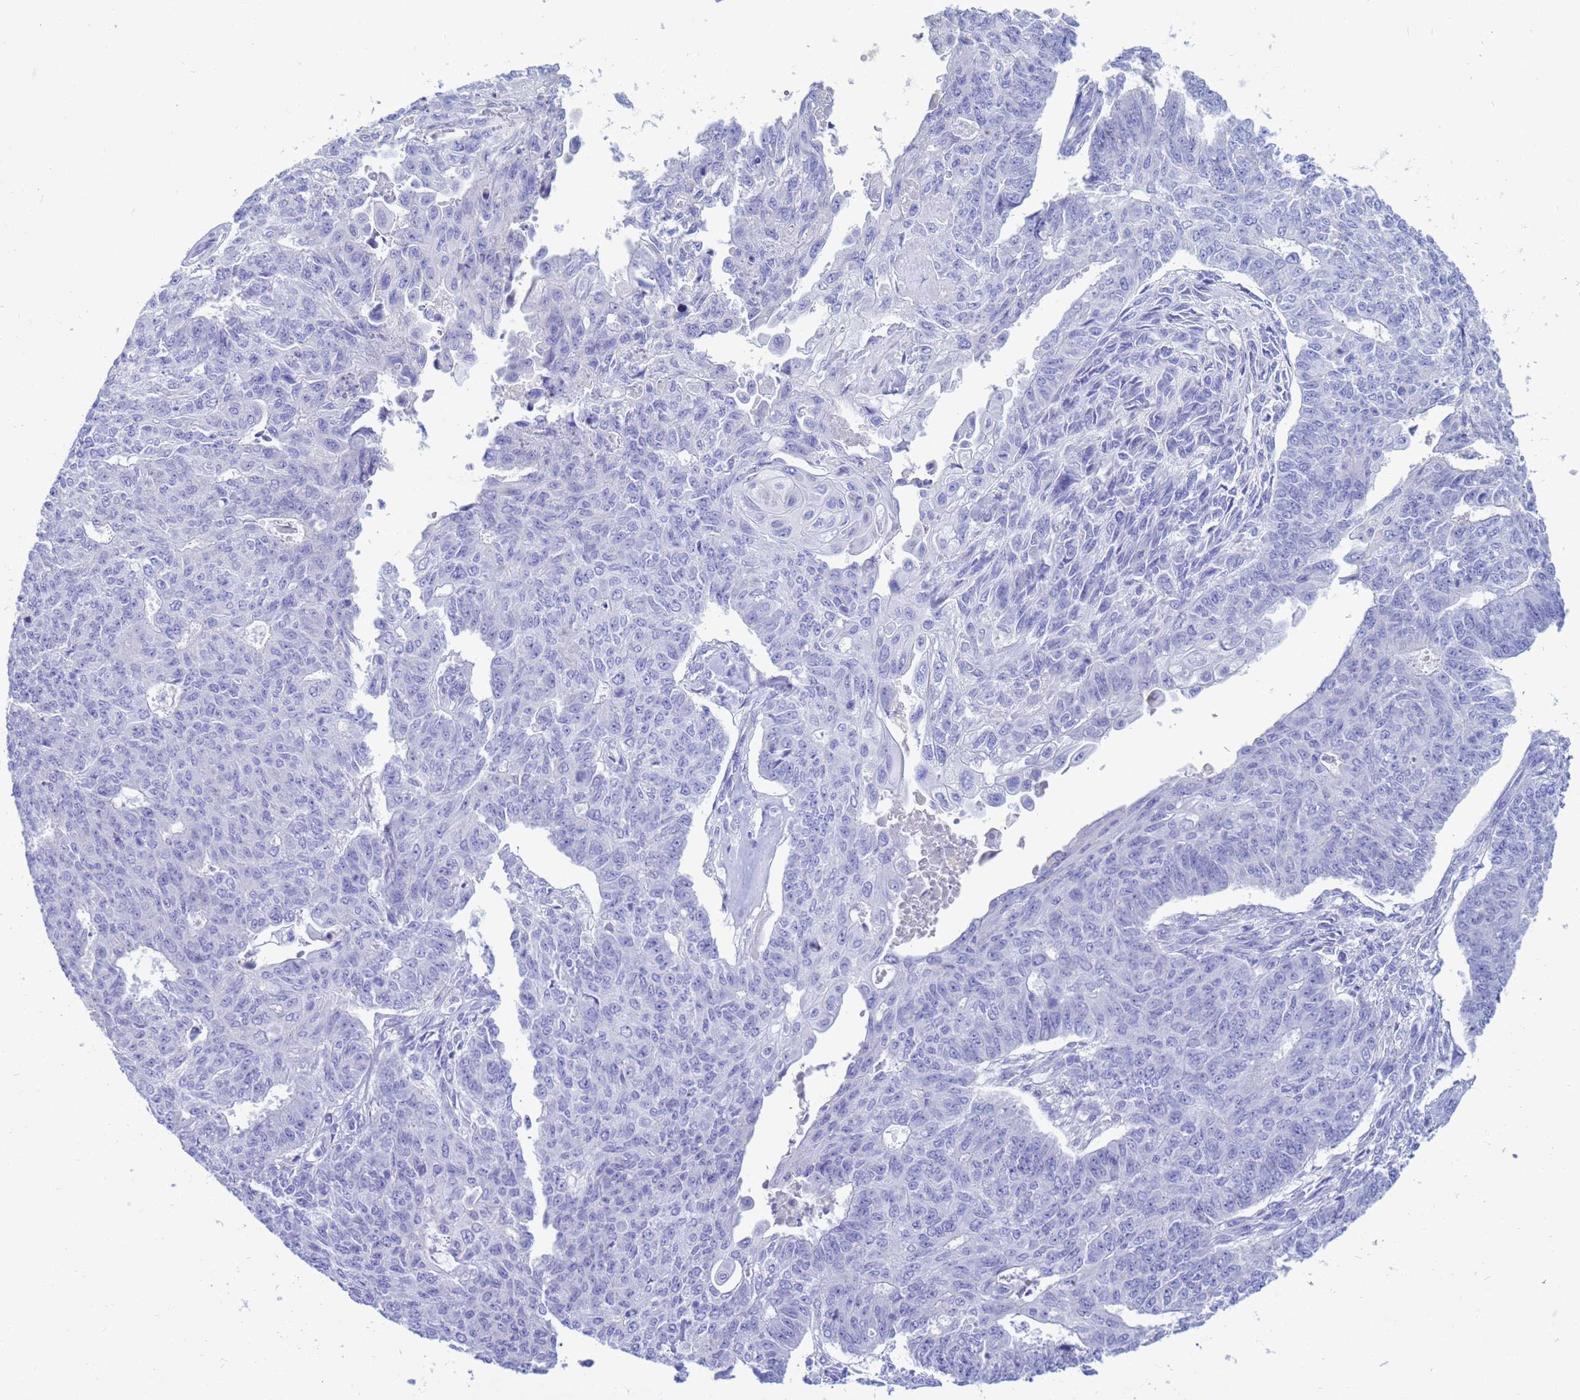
{"staining": {"intensity": "negative", "quantity": "none", "location": "none"}, "tissue": "endometrial cancer", "cell_type": "Tumor cells", "image_type": "cancer", "snomed": [{"axis": "morphology", "description": "Adenocarcinoma, NOS"}, {"axis": "topography", "description": "Endometrium"}], "caption": "Immunohistochemical staining of human endometrial adenocarcinoma demonstrates no significant positivity in tumor cells. (Brightfield microscopy of DAB (3,3'-diaminobenzidine) immunohistochemistry (IHC) at high magnification).", "gene": "SYCN", "patient": {"sex": "female", "age": 32}}